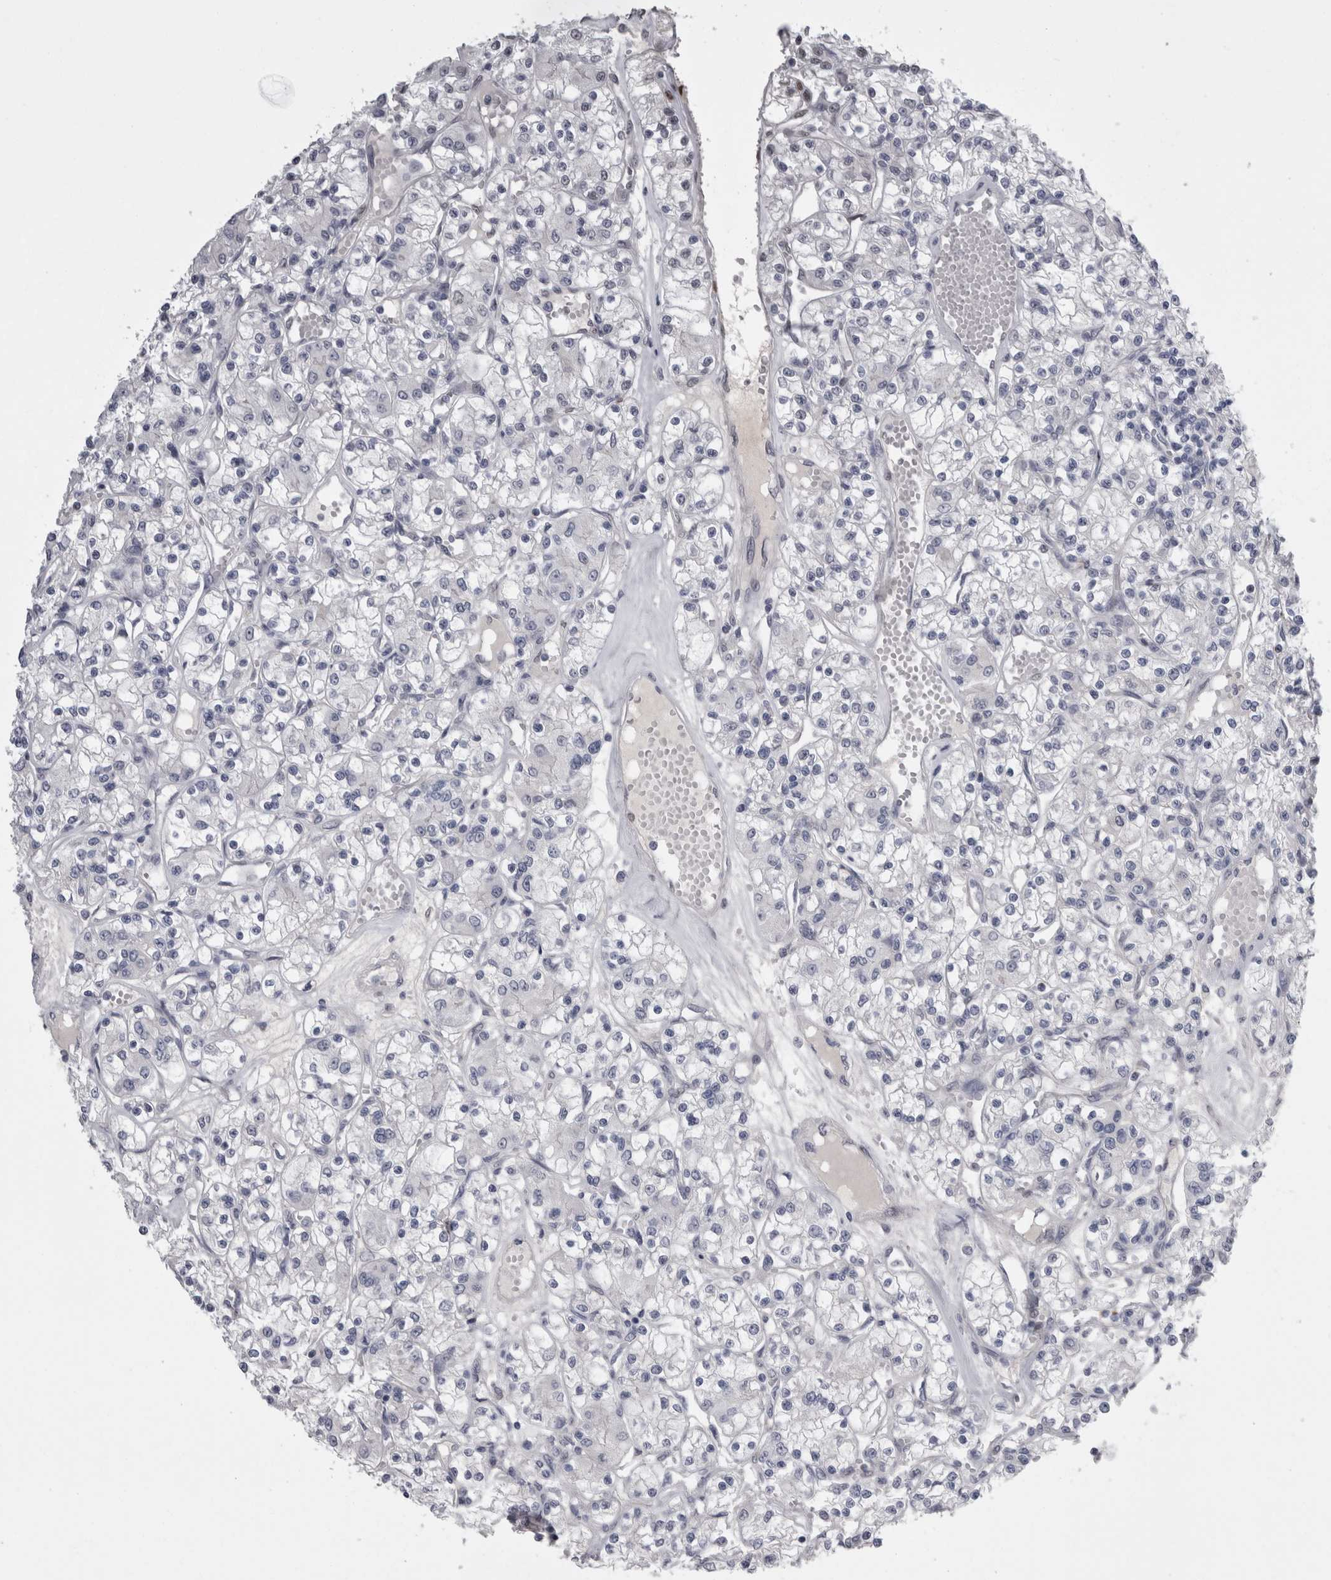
{"staining": {"intensity": "negative", "quantity": "none", "location": "none"}, "tissue": "renal cancer", "cell_type": "Tumor cells", "image_type": "cancer", "snomed": [{"axis": "morphology", "description": "Adenocarcinoma, NOS"}, {"axis": "topography", "description": "Kidney"}], "caption": "Immunohistochemistry (IHC) of renal cancer (adenocarcinoma) displays no expression in tumor cells.", "gene": "C1orf54", "patient": {"sex": "female", "age": 59}}